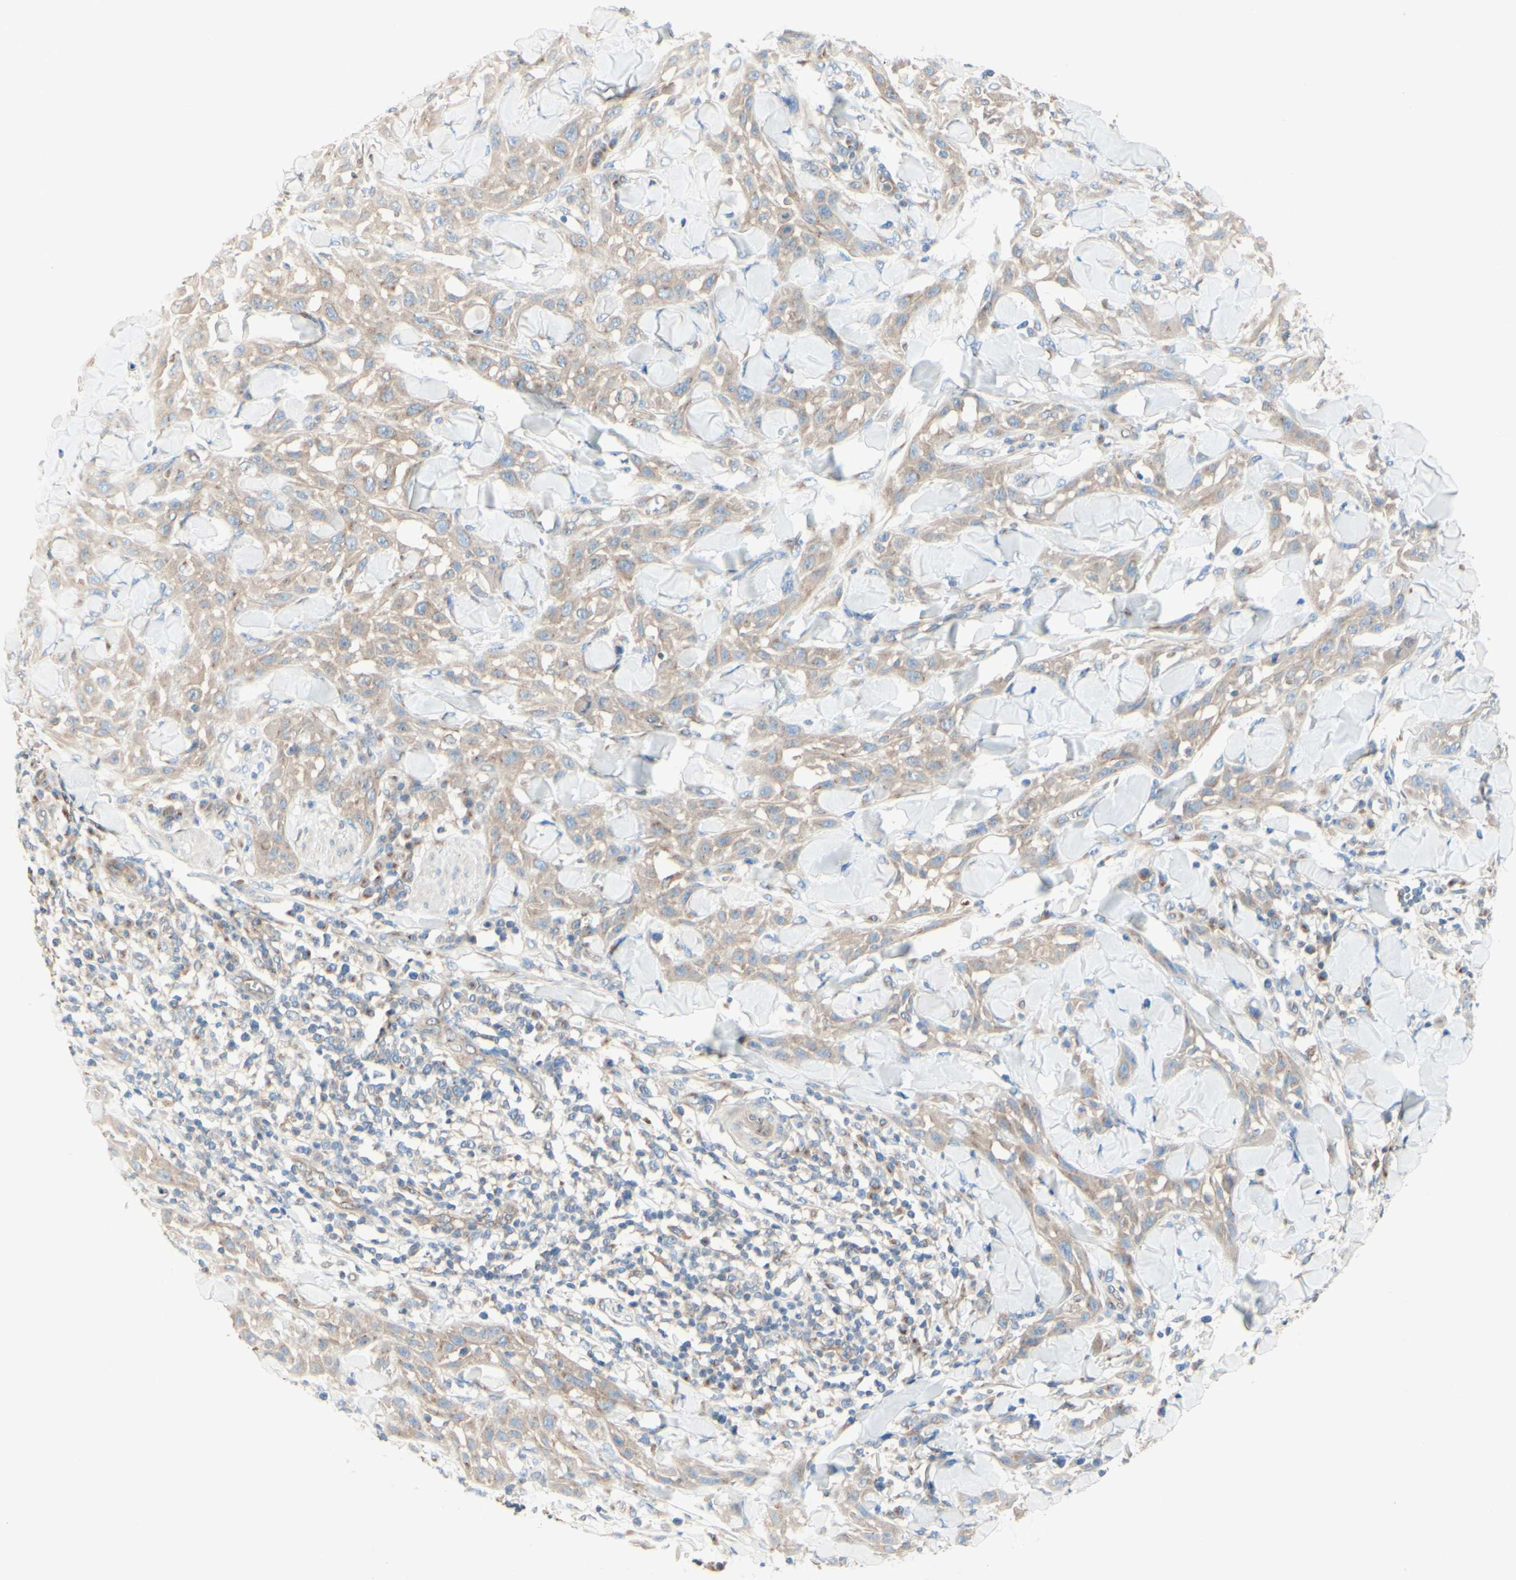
{"staining": {"intensity": "weak", "quantity": ">75%", "location": "cytoplasmic/membranous"}, "tissue": "skin cancer", "cell_type": "Tumor cells", "image_type": "cancer", "snomed": [{"axis": "morphology", "description": "Squamous cell carcinoma, NOS"}, {"axis": "topography", "description": "Skin"}], "caption": "Tumor cells display weak cytoplasmic/membranous positivity in approximately >75% of cells in skin squamous cell carcinoma.", "gene": "MTM1", "patient": {"sex": "male", "age": 24}}